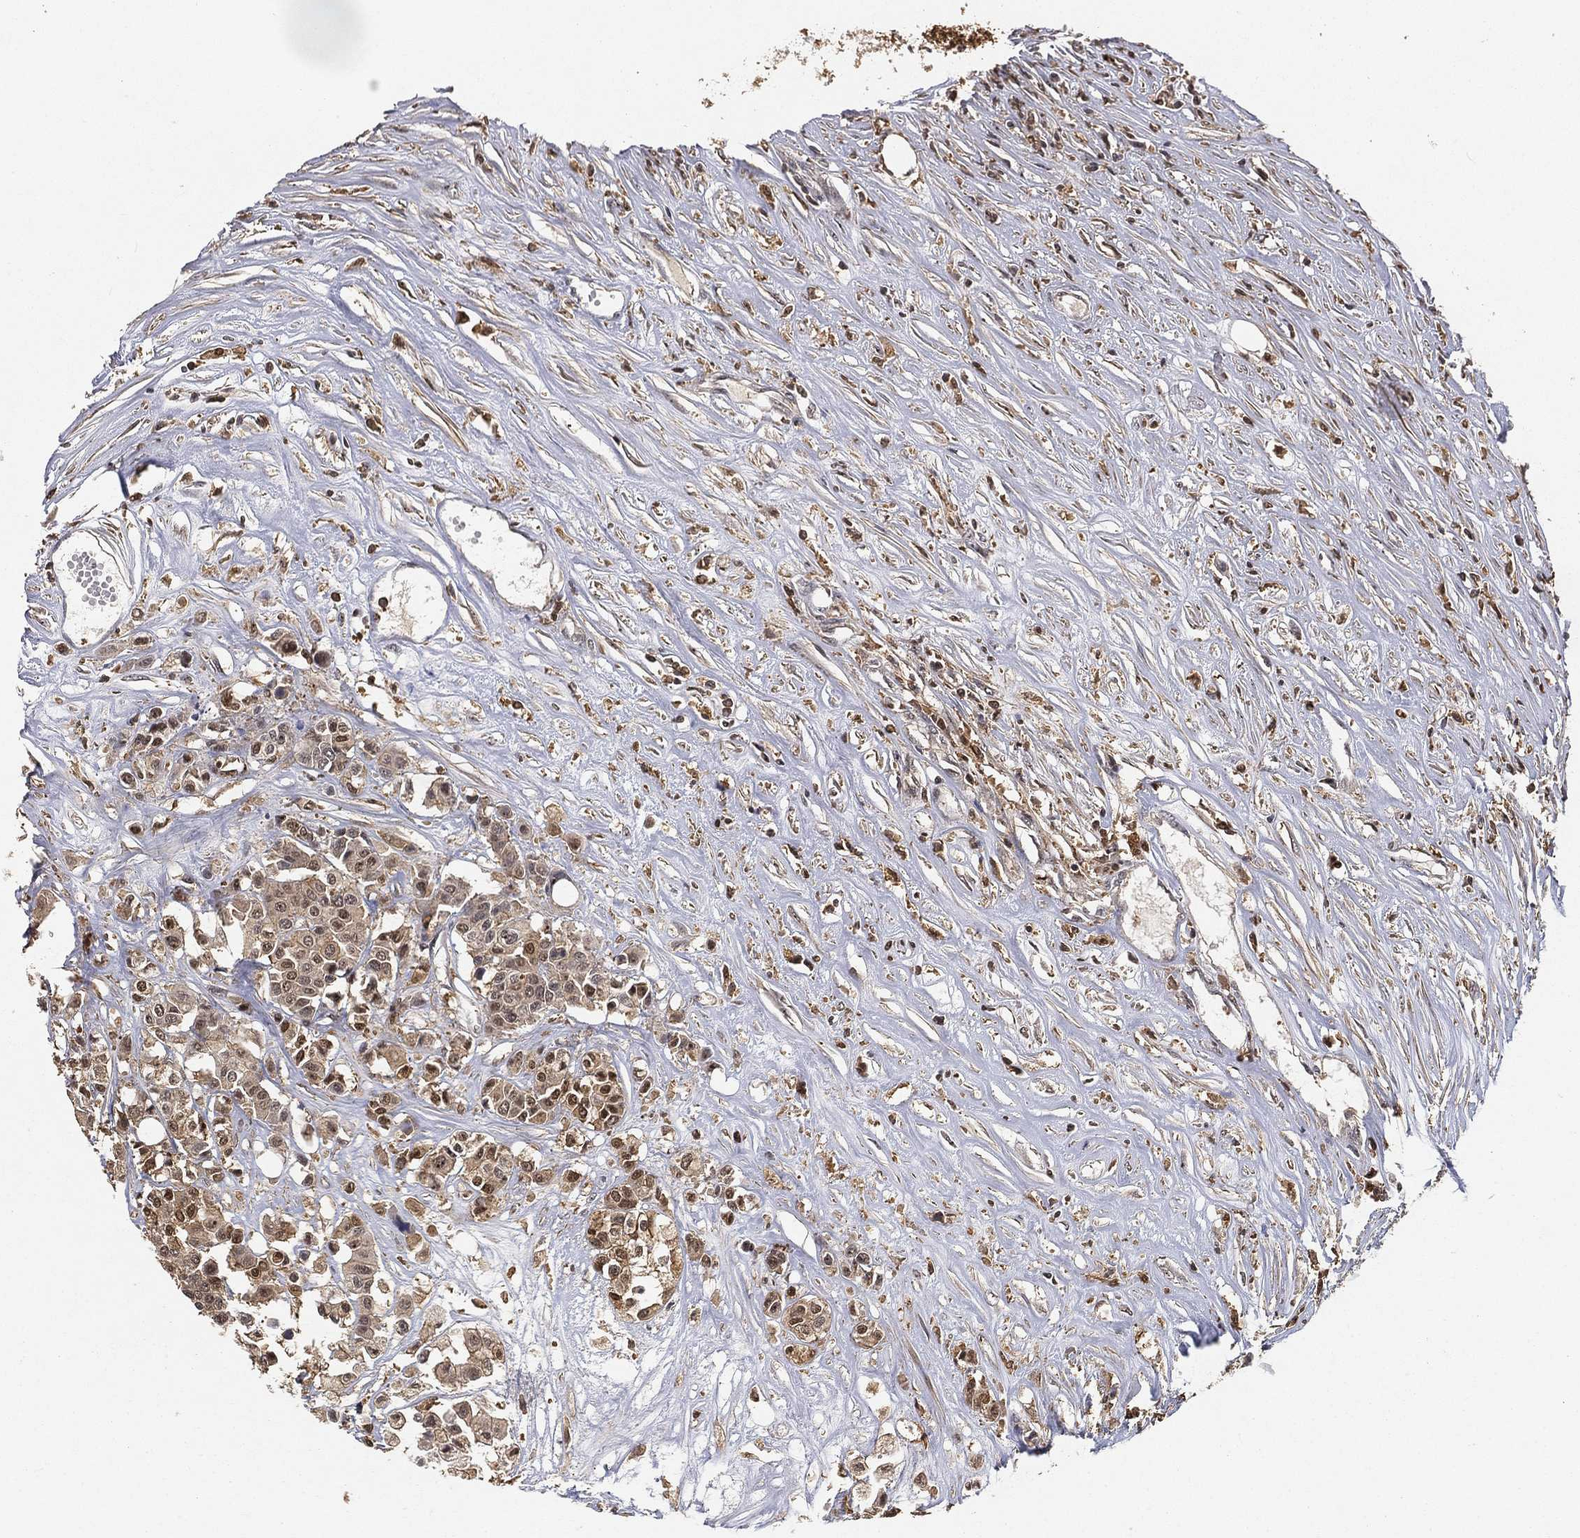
{"staining": {"intensity": "negative", "quantity": "none", "location": "none"}, "tissue": "carcinoid", "cell_type": "Tumor cells", "image_type": "cancer", "snomed": [{"axis": "morphology", "description": "Carcinoid, malignant, NOS"}, {"axis": "topography", "description": "Colon"}], "caption": "Carcinoid stained for a protein using immunohistochemistry displays no staining tumor cells.", "gene": "CRYL1", "patient": {"sex": "male", "age": 81}}